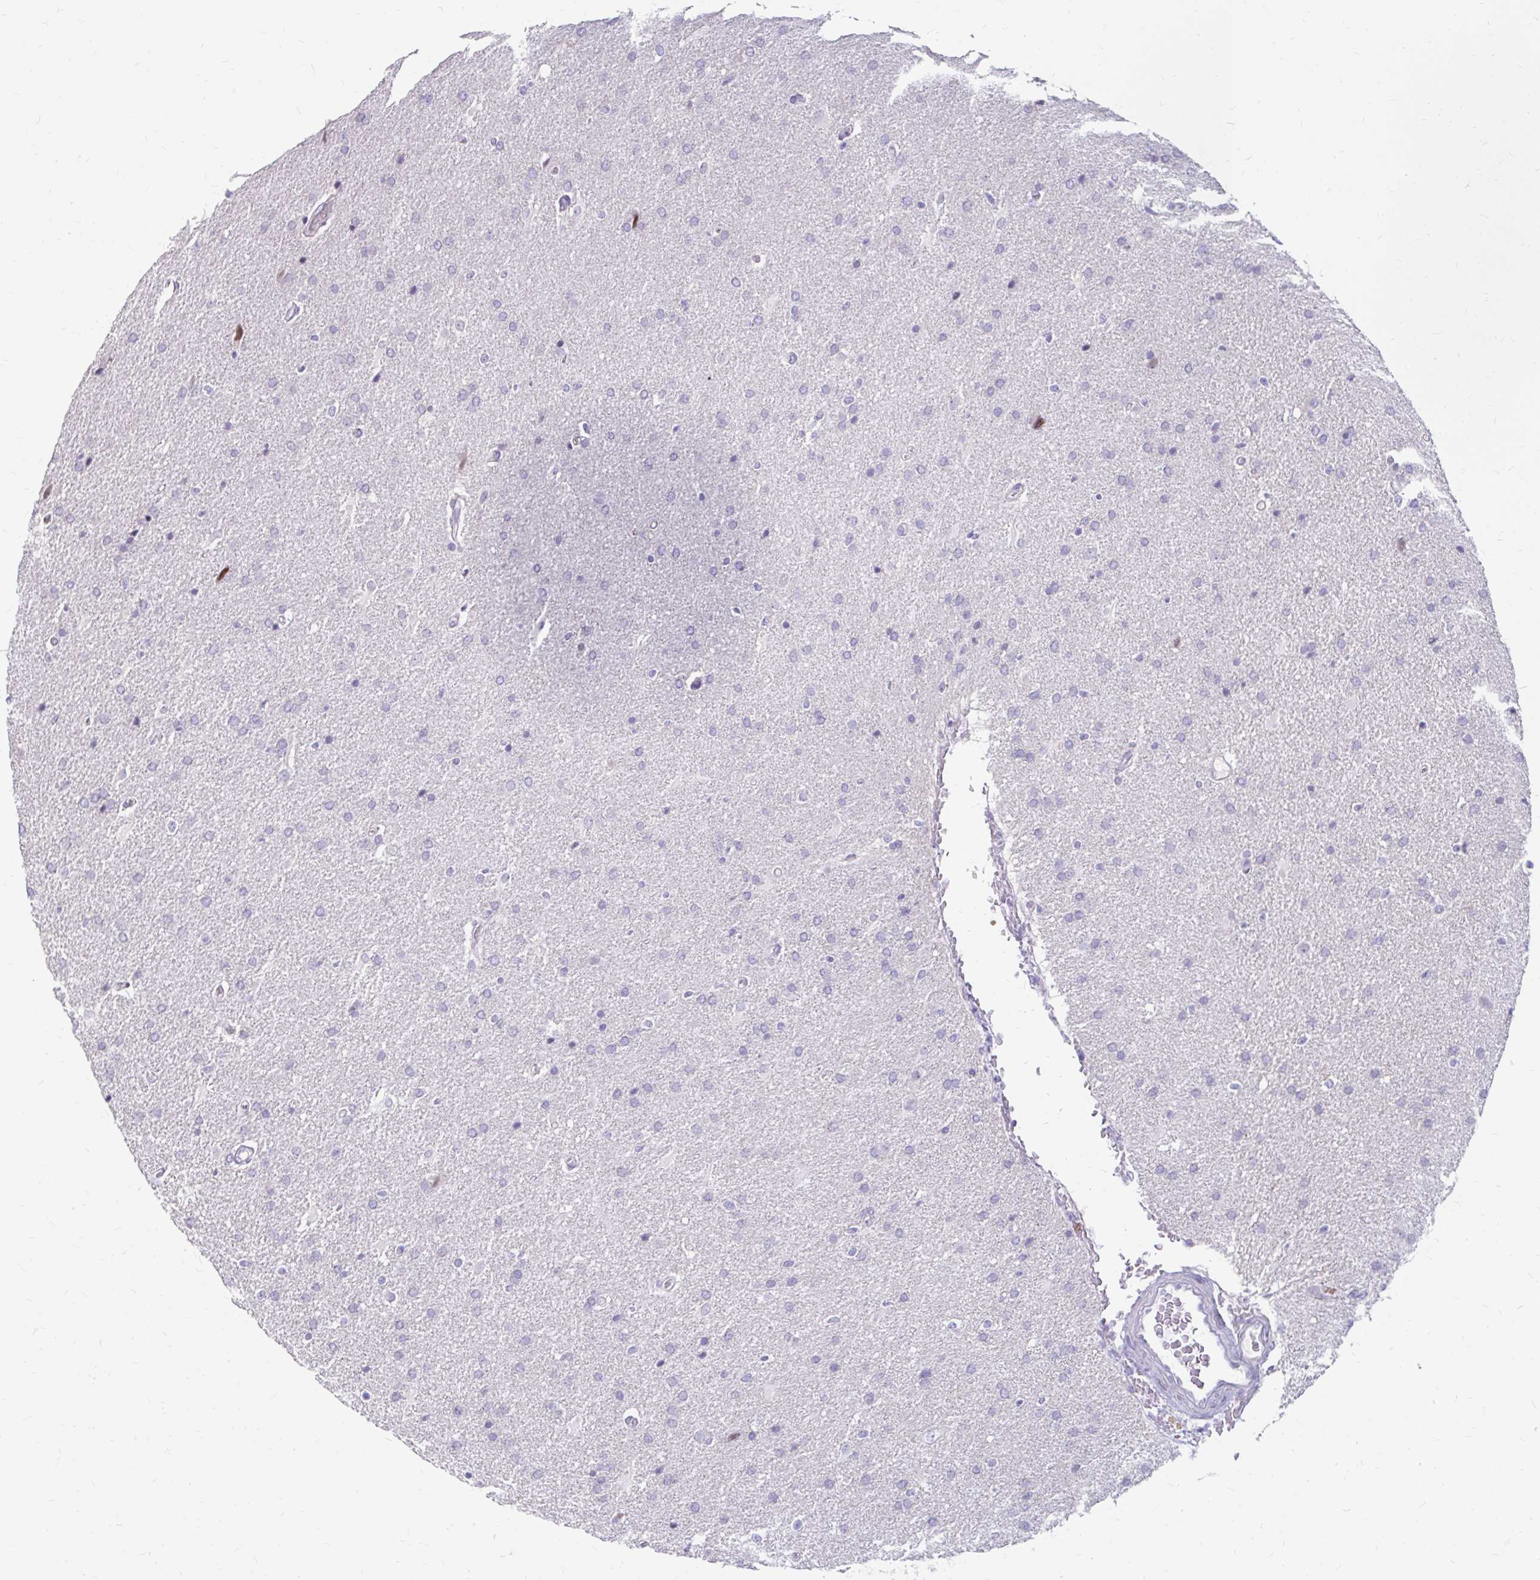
{"staining": {"intensity": "negative", "quantity": "none", "location": "none"}, "tissue": "glioma", "cell_type": "Tumor cells", "image_type": "cancer", "snomed": [{"axis": "morphology", "description": "Glioma, malignant, High grade"}, {"axis": "topography", "description": "Brain"}], "caption": "Immunohistochemical staining of malignant glioma (high-grade) displays no significant positivity in tumor cells. (DAB (3,3'-diaminobenzidine) immunohistochemistry (IHC) visualized using brightfield microscopy, high magnification).", "gene": "RGS16", "patient": {"sex": "male", "age": 56}}